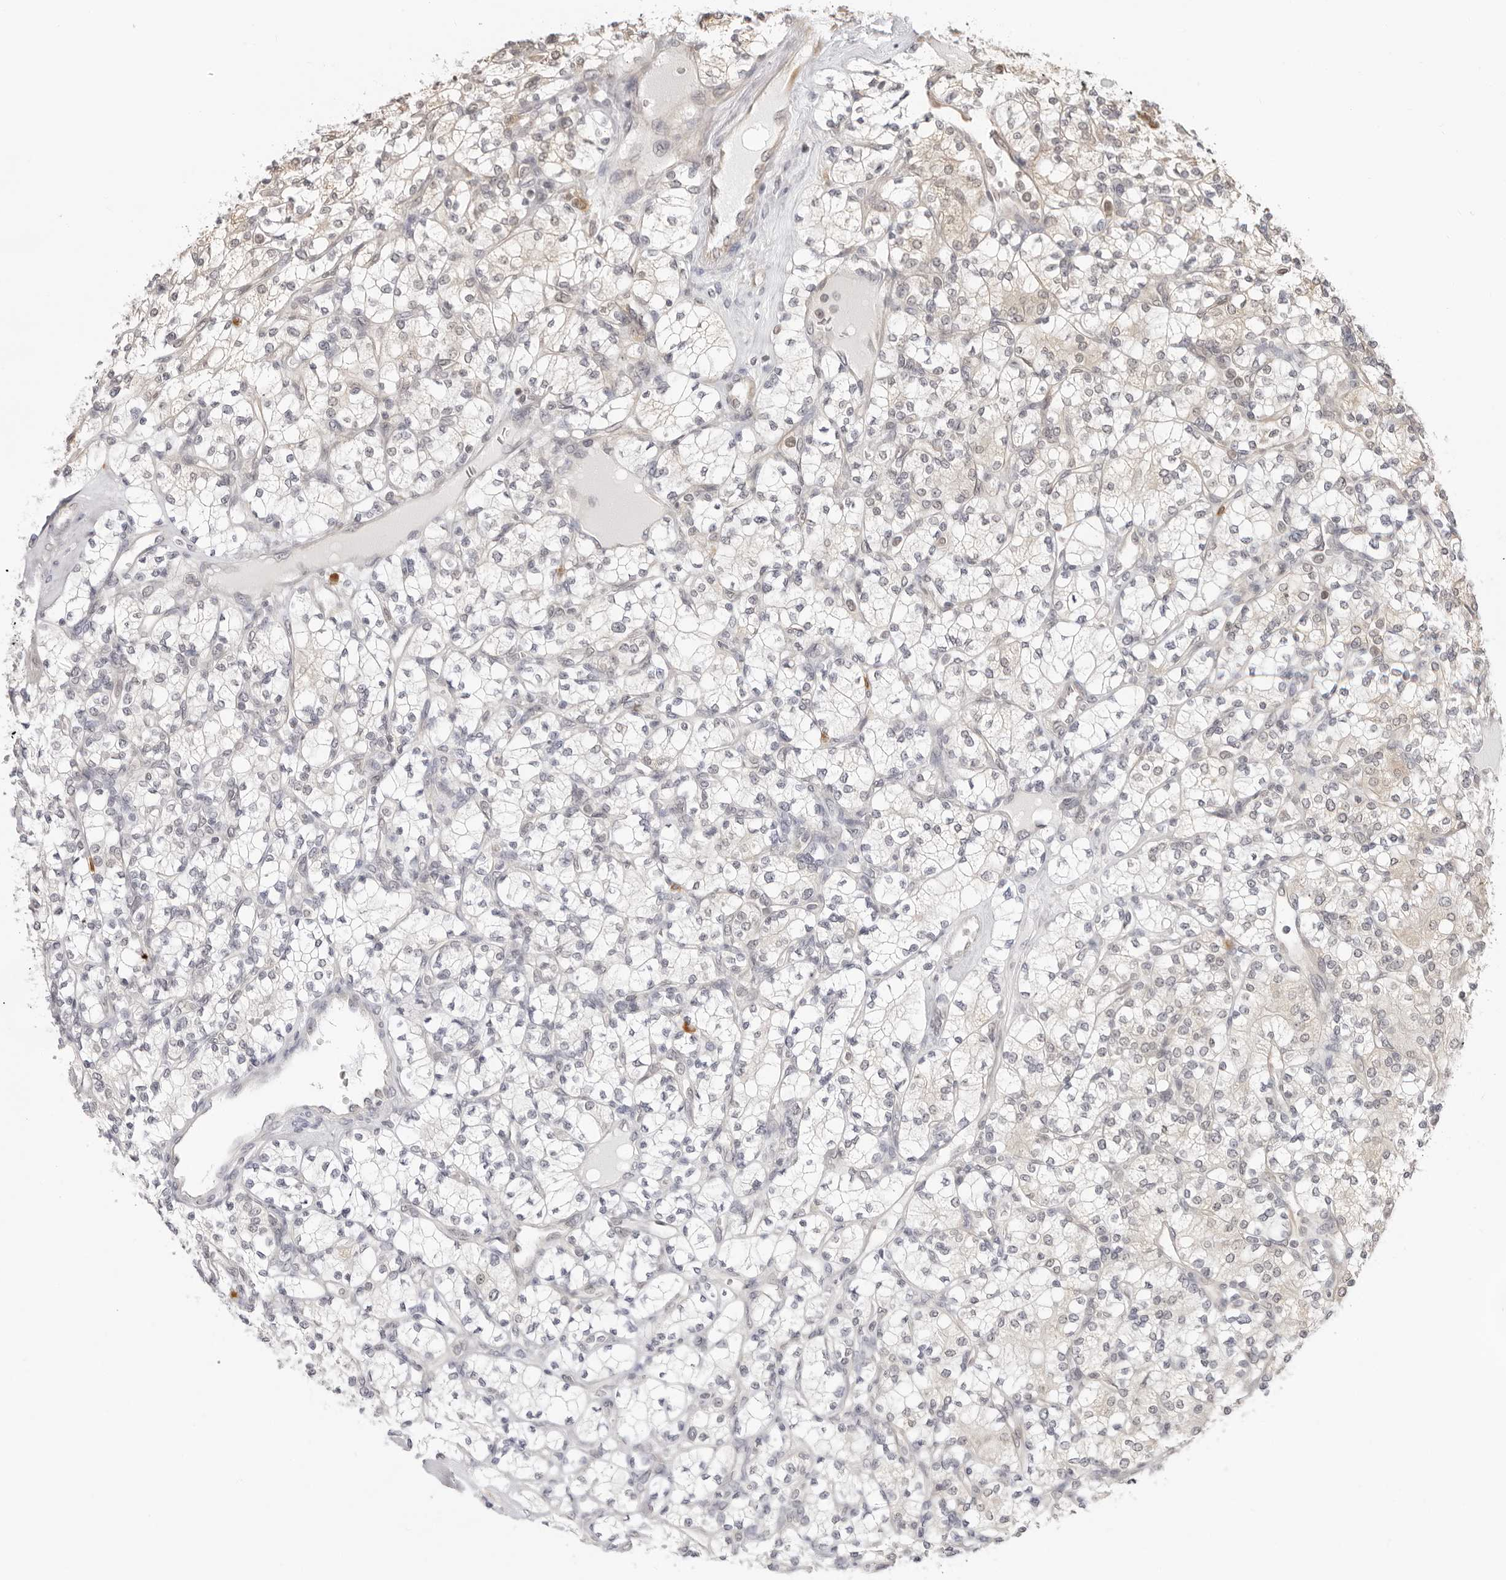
{"staining": {"intensity": "weak", "quantity": "<25%", "location": "cytoplasmic/membranous"}, "tissue": "renal cancer", "cell_type": "Tumor cells", "image_type": "cancer", "snomed": [{"axis": "morphology", "description": "Adenocarcinoma, NOS"}, {"axis": "topography", "description": "Kidney"}], "caption": "The photomicrograph demonstrates no significant staining in tumor cells of renal cancer.", "gene": "FDPS", "patient": {"sex": "male", "age": 77}}